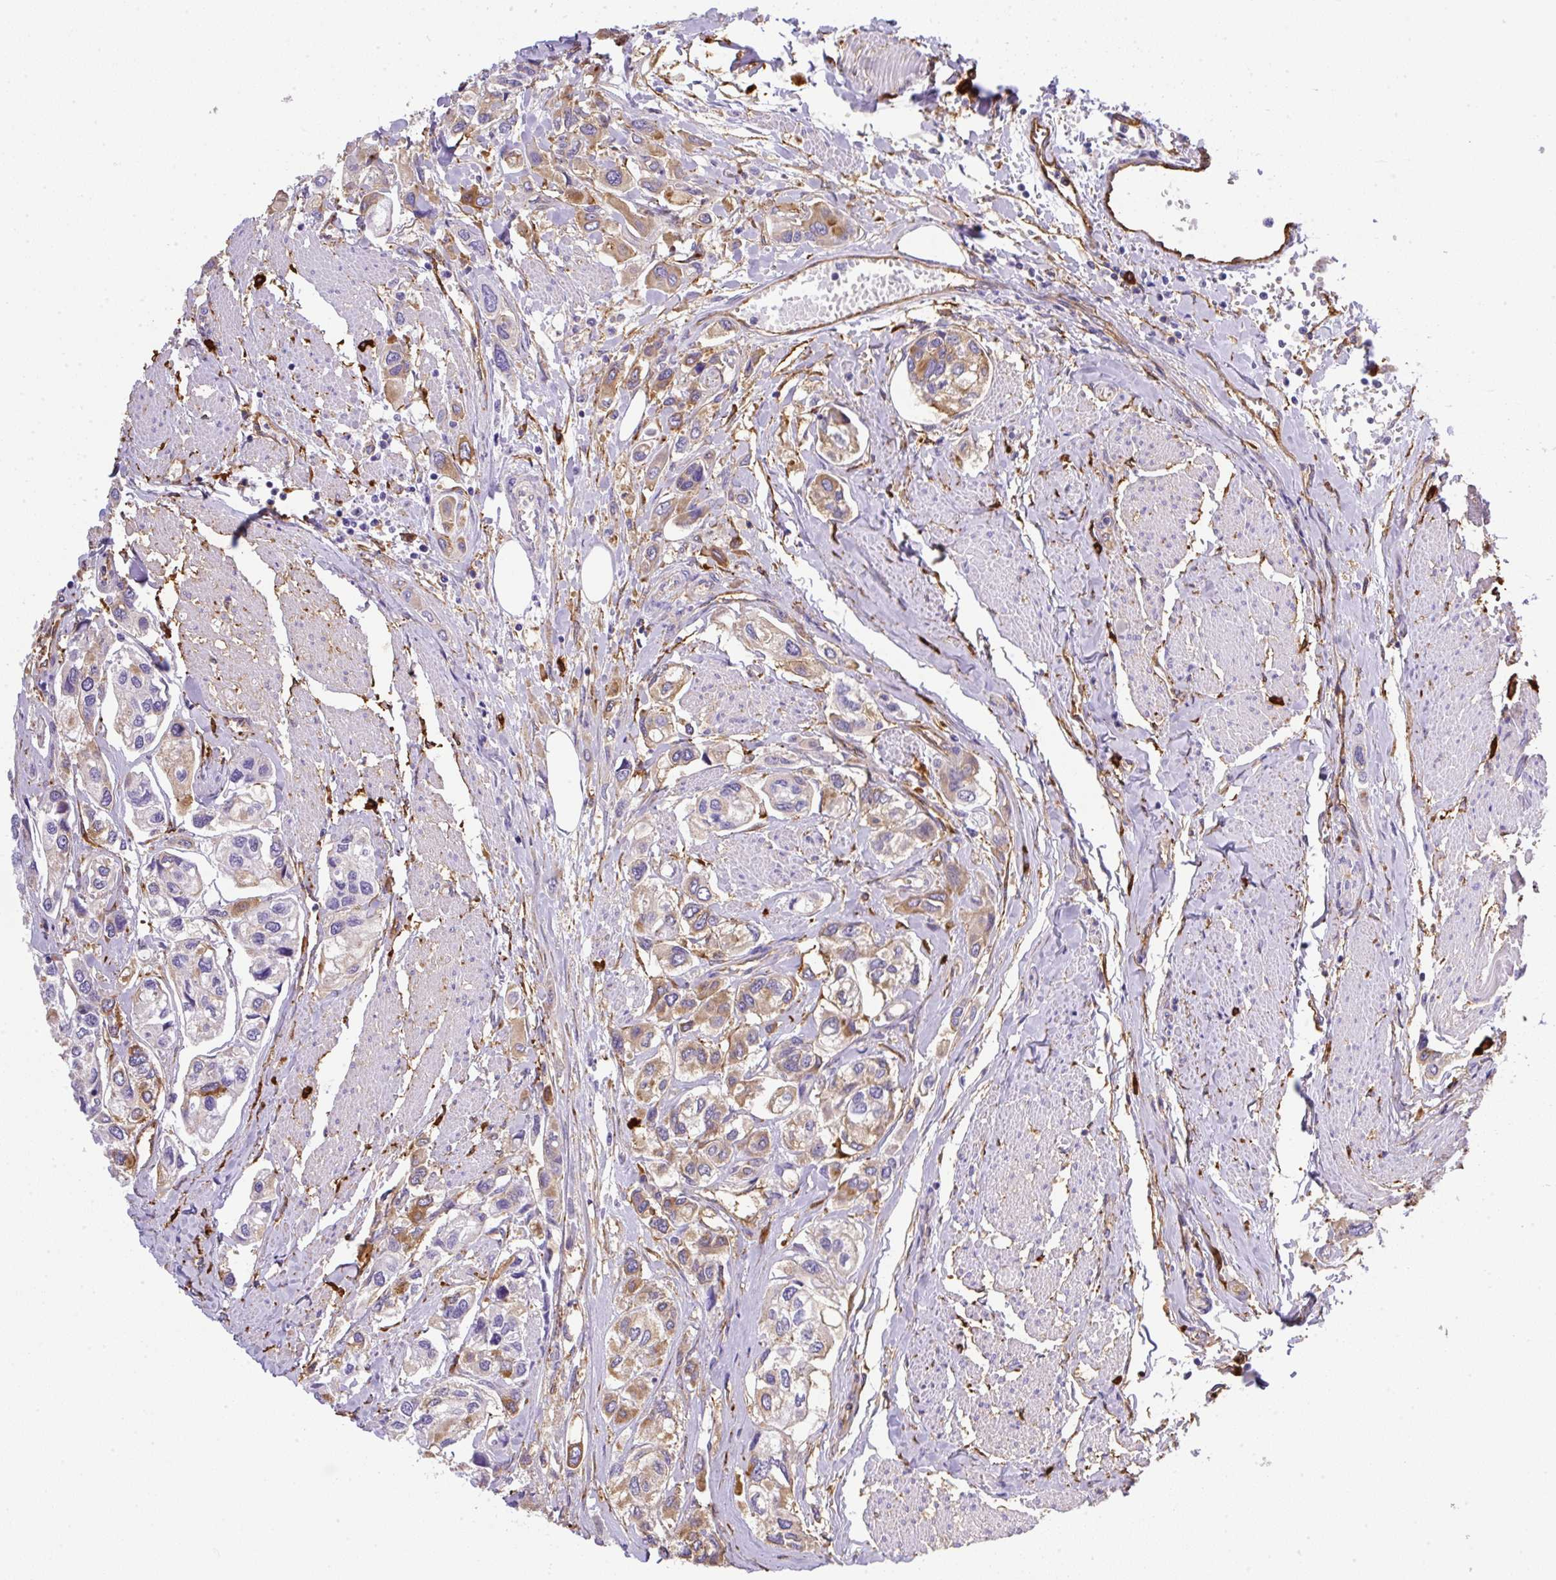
{"staining": {"intensity": "moderate", "quantity": "<25%", "location": "cytoplasmic/membranous"}, "tissue": "urothelial cancer", "cell_type": "Tumor cells", "image_type": "cancer", "snomed": [{"axis": "morphology", "description": "Urothelial carcinoma, High grade"}, {"axis": "topography", "description": "Urinary bladder"}], "caption": "Human urothelial cancer stained for a protein (brown) shows moderate cytoplasmic/membranous positive staining in approximately <25% of tumor cells.", "gene": "MAGEB5", "patient": {"sex": "male", "age": 67}}